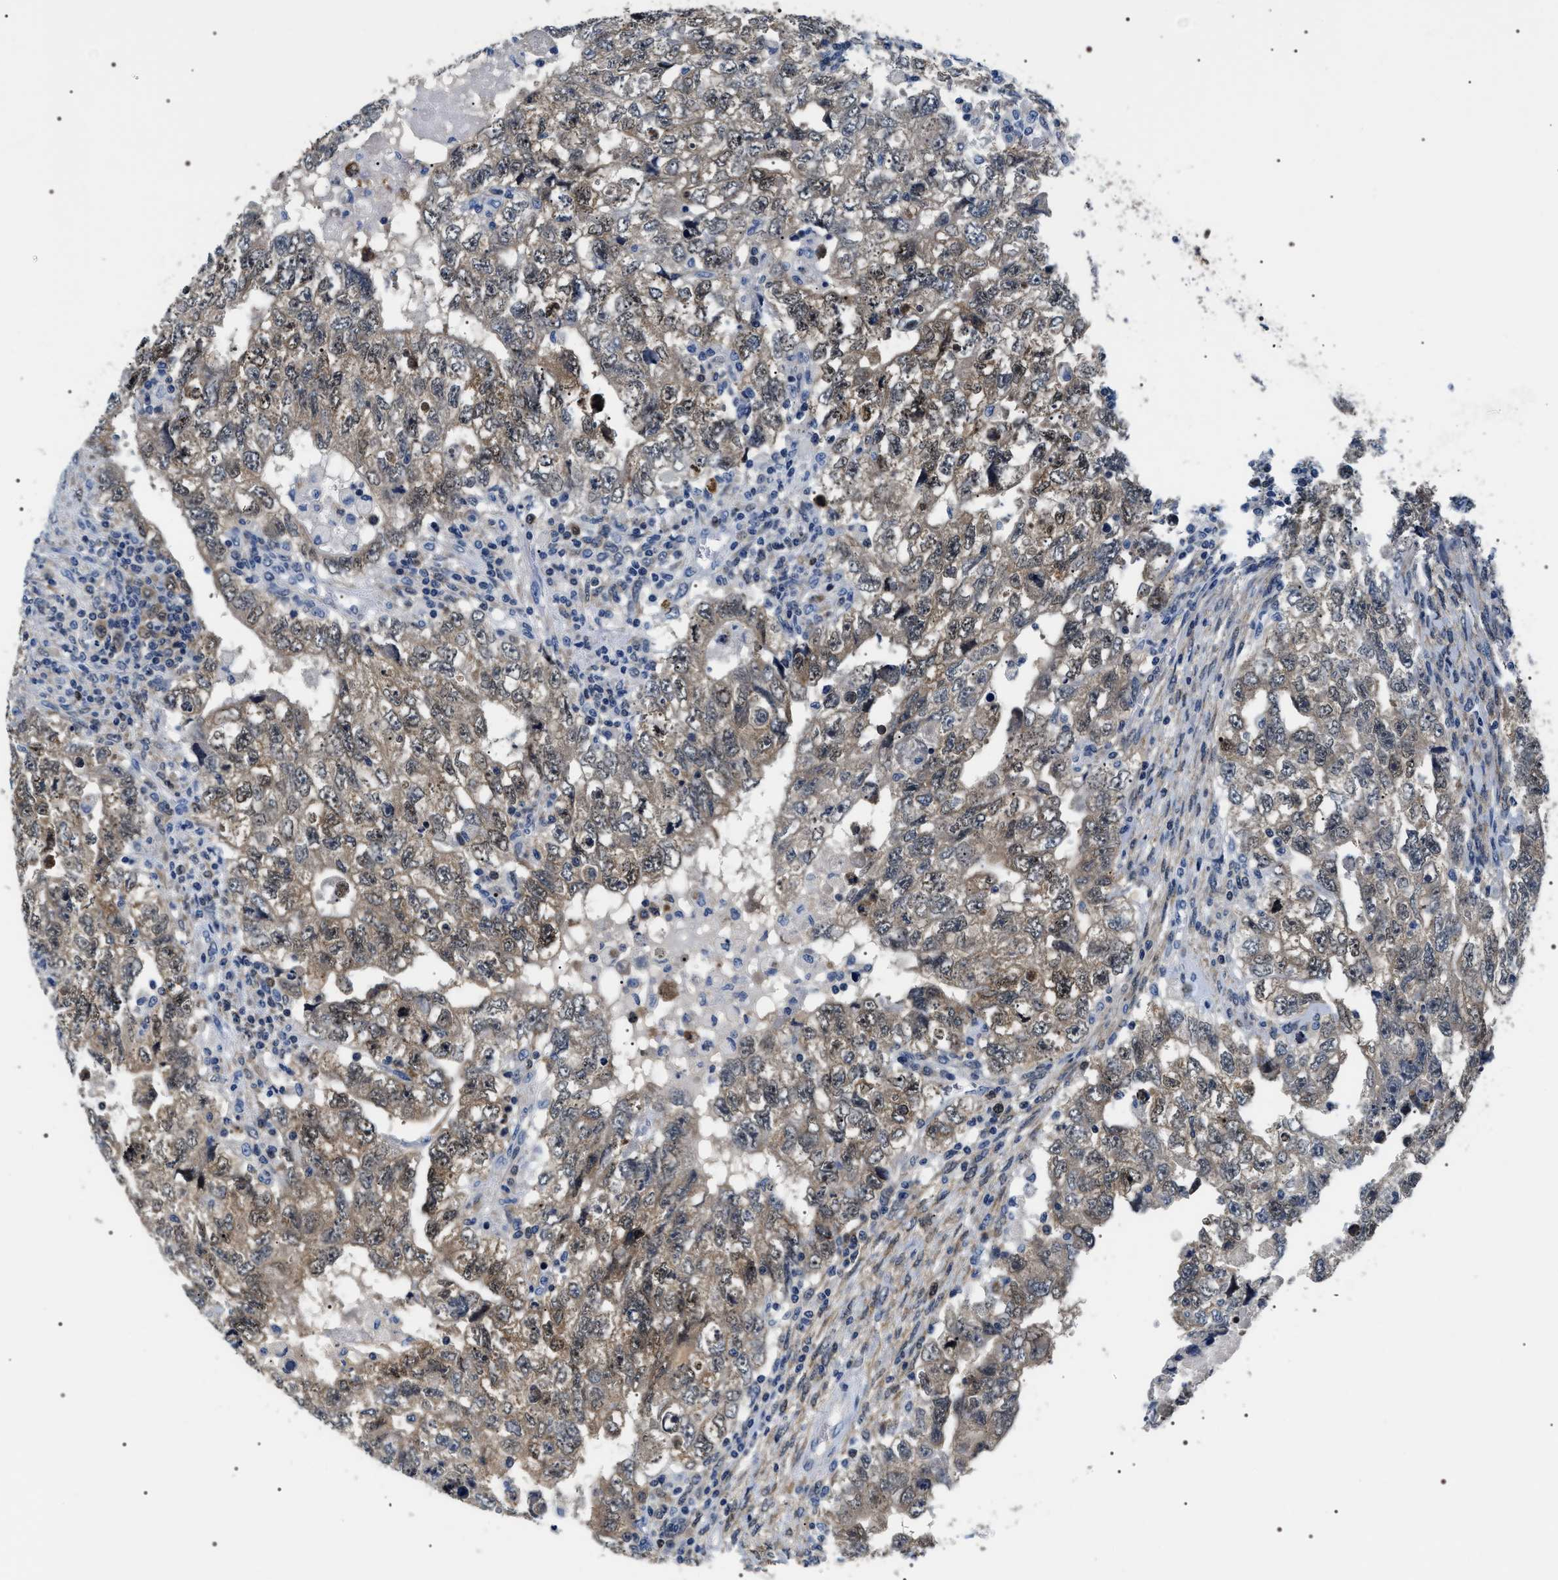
{"staining": {"intensity": "weak", "quantity": ">75%", "location": "cytoplasmic/membranous,nuclear"}, "tissue": "testis cancer", "cell_type": "Tumor cells", "image_type": "cancer", "snomed": [{"axis": "morphology", "description": "Carcinoma, Embryonal, NOS"}, {"axis": "topography", "description": "Testis"}], "caption": "DAB immunohistochemical staining of testis embryonal carcinoma shows weak cytoplasmic/membranous and nuclear protein expression in about >75% of tumor cells. The staining is performed using DAB (3,3'-diaminobenzidine) brown chromogen to label protein expression. The nuclei are counter-stained blue using hematoxylin.", "gene": "BAG2", "patient": {"sex": "male", "age": 36}}